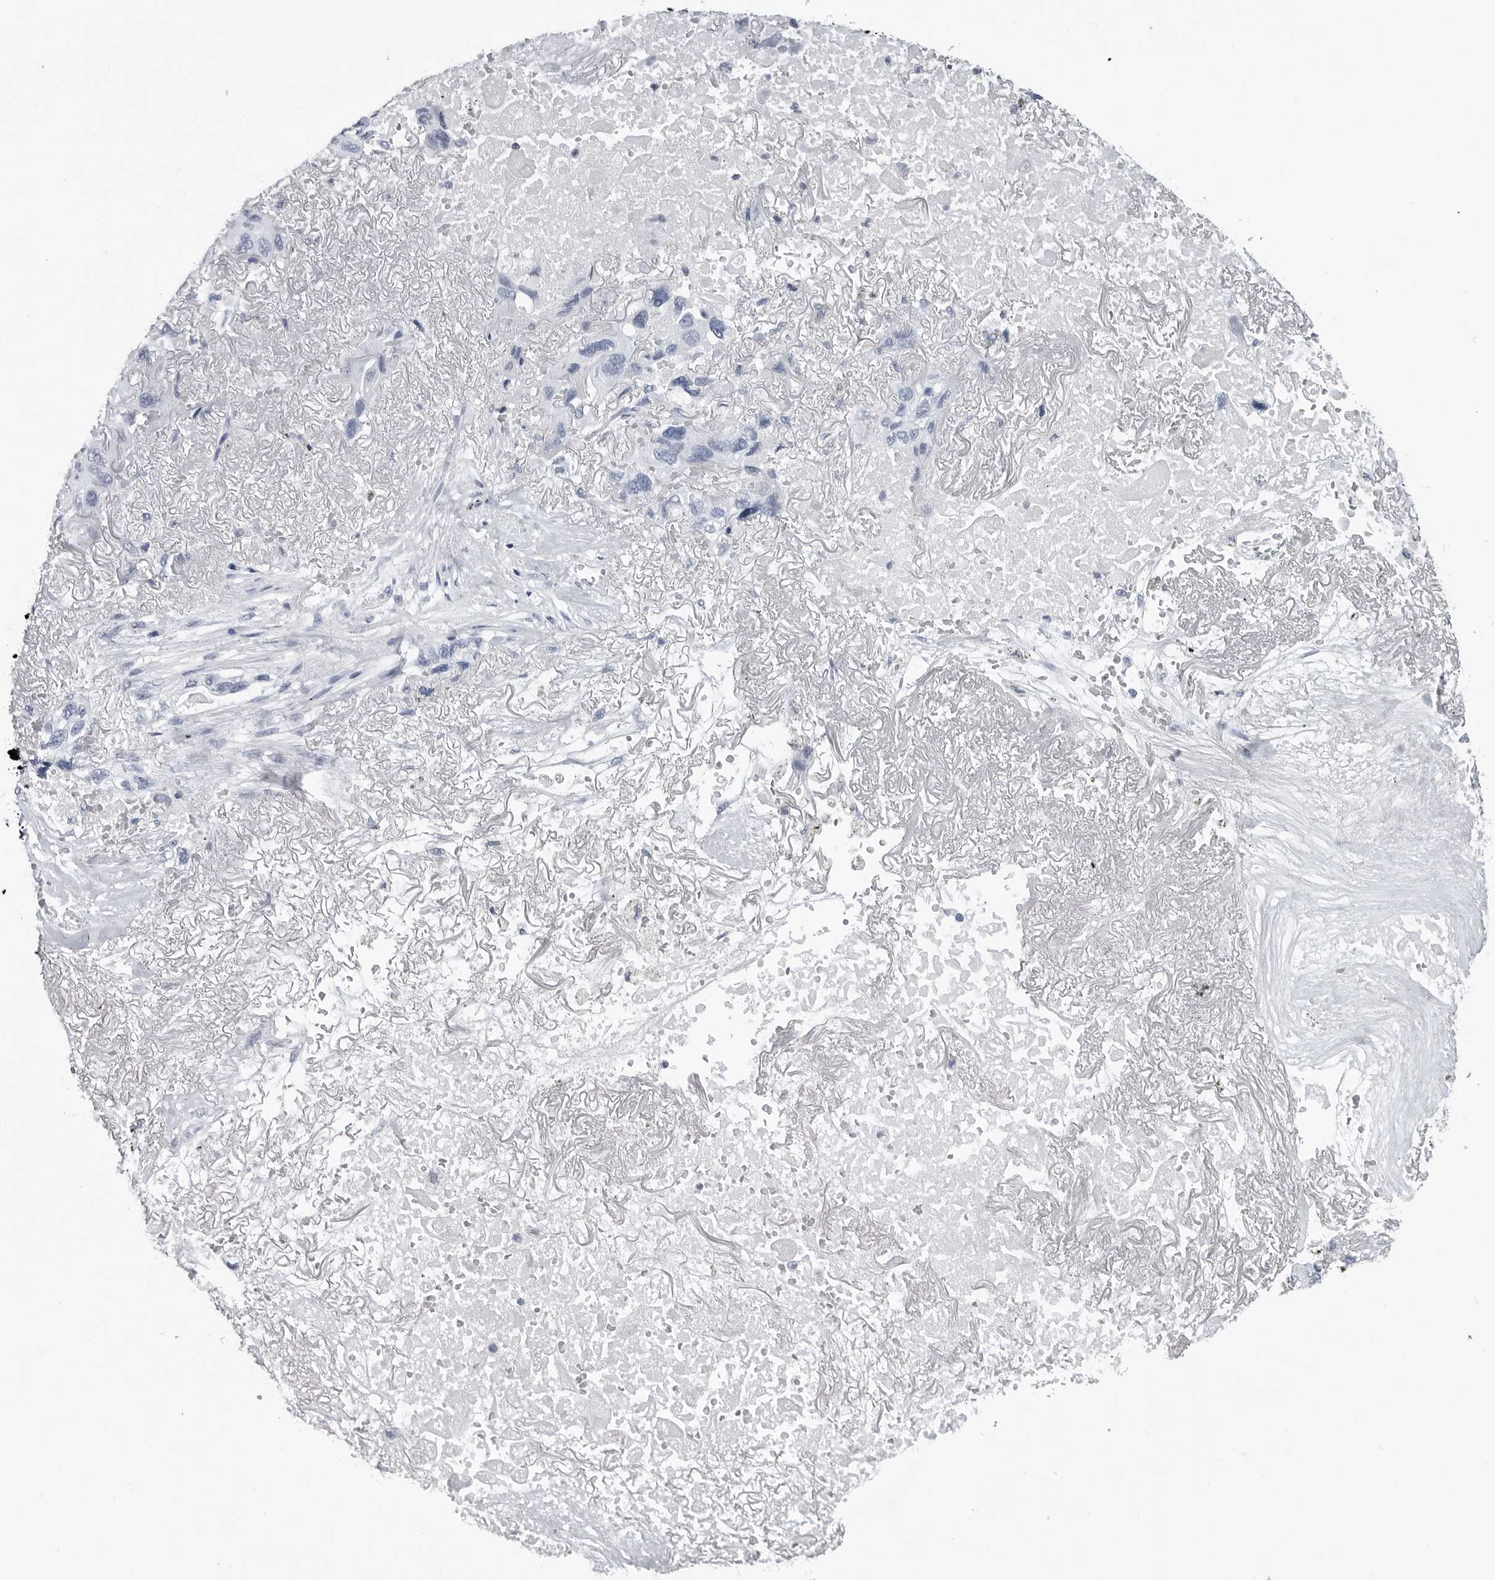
{"staining": {"intensity": "negative", "quantity": "none", "location": "none"}, "tissue": "lung cancer", "cell_type": "Tumor cells", "image_type": "cancer", "snomed": [{"axis": "morphology", "description": "Squamous cell carcinoma, NOS"}, {"axis": "topography", "description": "Lung"}], "caption": "High power microscopy micrograph of an immunohistochemistry histopathology image of squamous cell carcinoma (lung), revealing no significant positivity in tumor cells. The staining was performed using DAB to visualize the protein expression in brown, while the nuclei were stained in blue with hematoxylin (Magnification: 20x).", "gene": "AMPD1", "patient": {"sex": "female", "age": 73}}